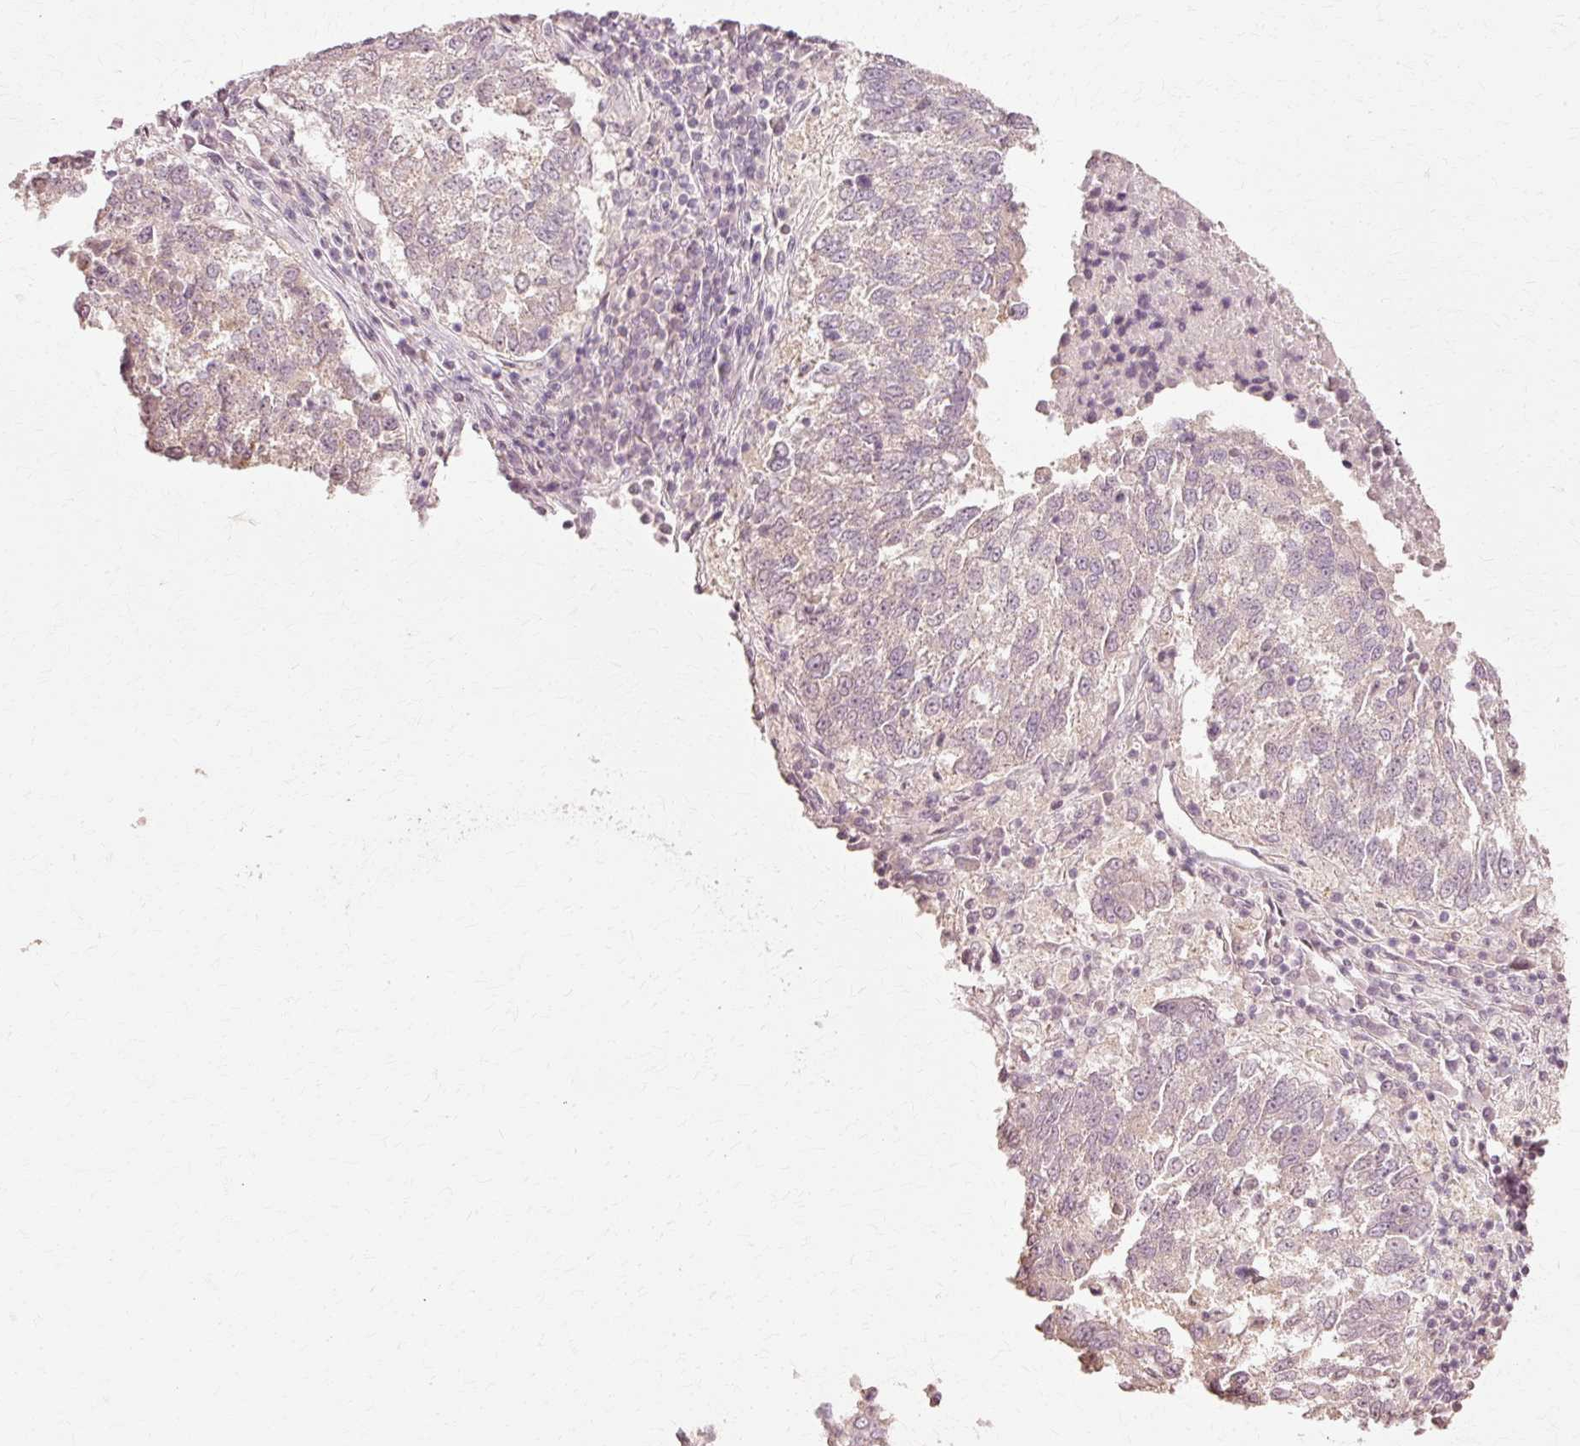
{"staining": {"intensity": "weak", "quantity": "<25%", "location": "cytoplasmic/membranous"}, "tissue": "lung cancer", "cell_type": "Tumor cells", "image_type": "cancer", "snomed": [{"axis": "morphology", "description": "Squamous cell carcinoma, NOS"}, {"axis": "topography", "description": "Lung"}], "caption": "Human lung cancer (squamous cell carcinoma) stained for a protein using immunohistochemistry demonstrates no positivity in tumor cells.", "gene": "RGPD5", "patient": {"sex": "male", "age": 73}}